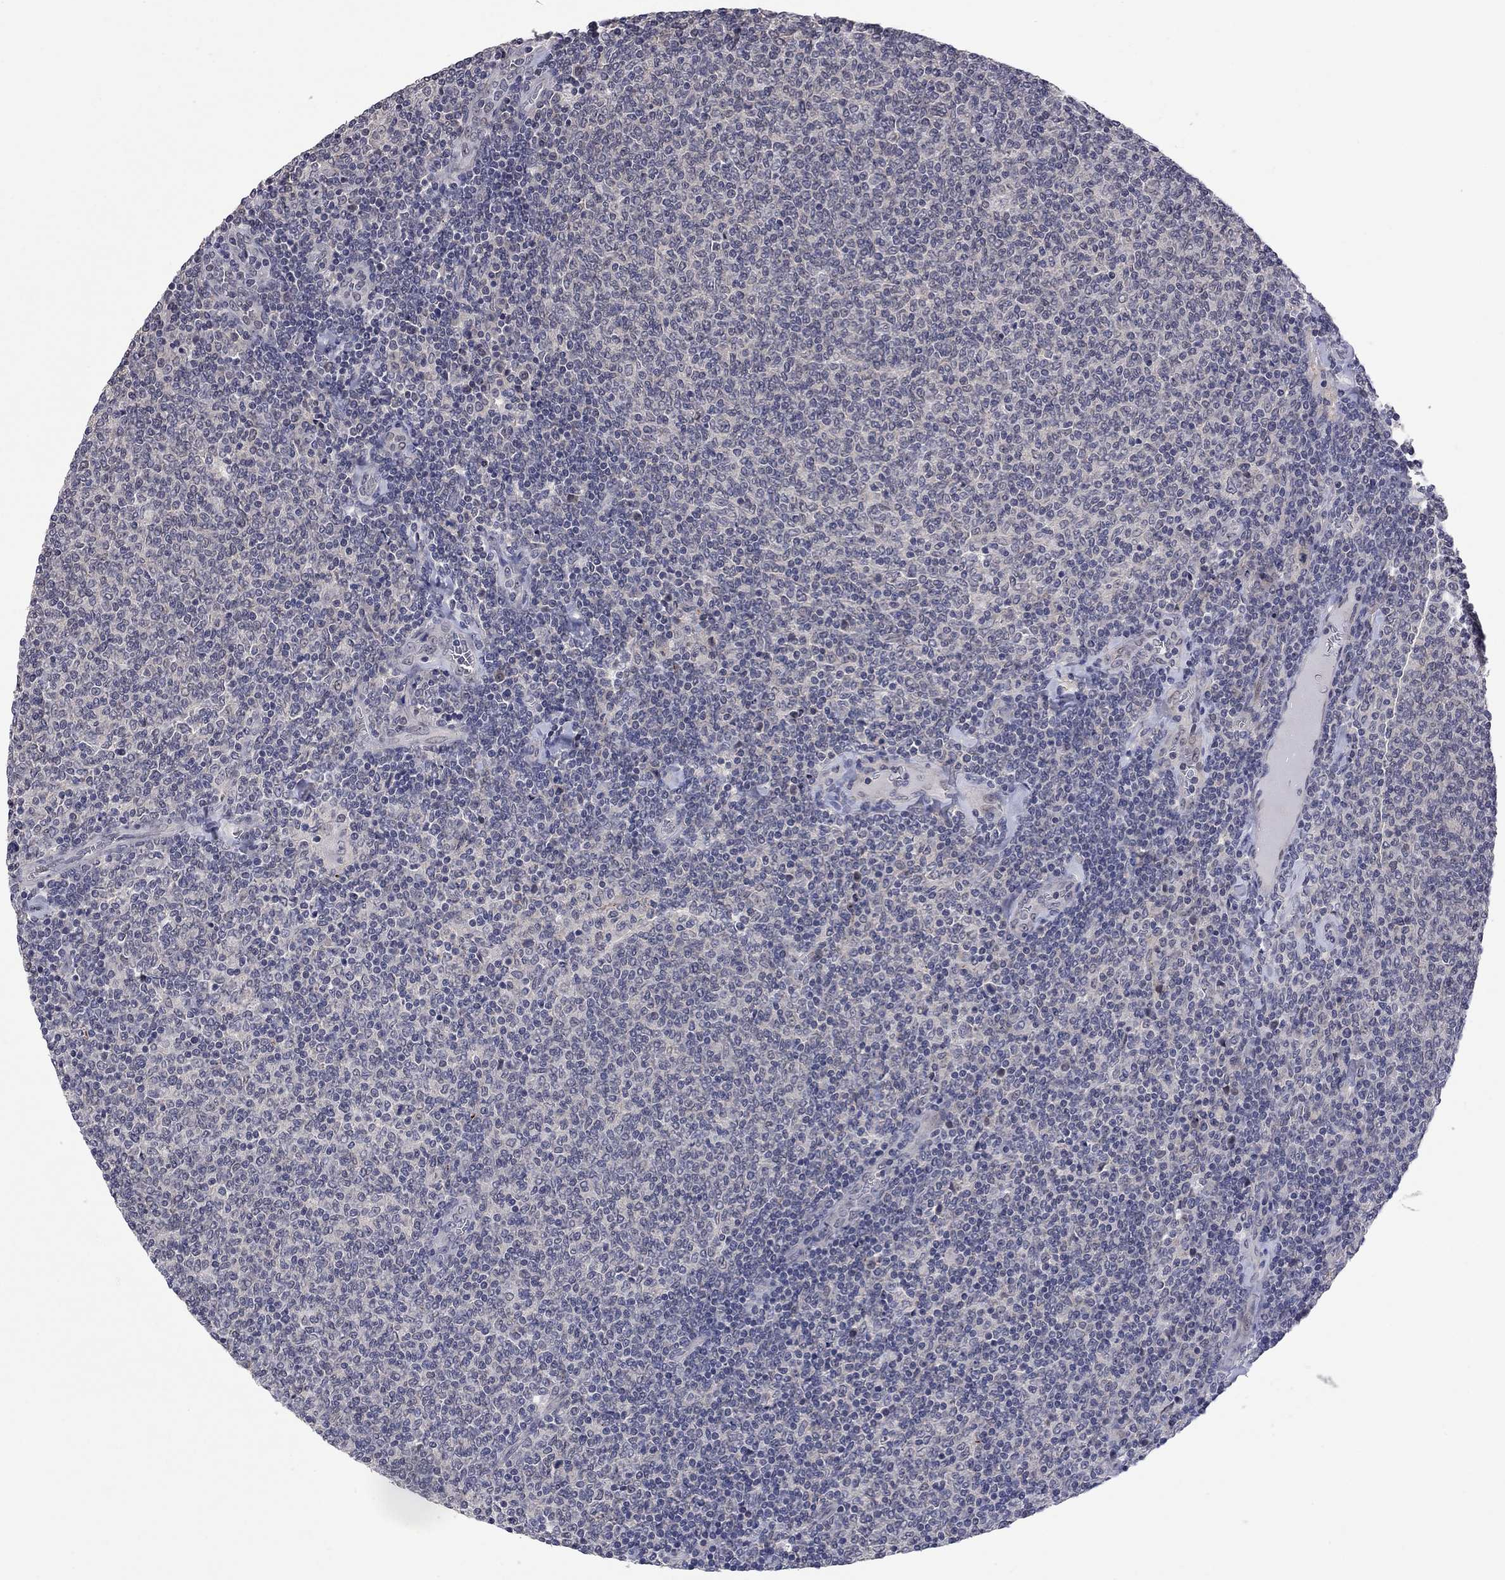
{"staining": {"intensity": "negative", "quantity": "none", "location": "none"}, "tissue": "lymphoma", "cell_type": "Tumor cells", "image_type": "cancer", "snomed": [{"axis": "morphology", "description": "Malignant lymphoma, non-Hodgkin's type, Low grade"}, {"axis": "topography", "description": "Lymph node"}], "caption": "The micrograph shows no significant positivity in tumor cells of malignant lymphoma, non-Hodgkin's type (low-grade).", "gene": "FABP12", "patient": {"sex": "male", "age": 52}}